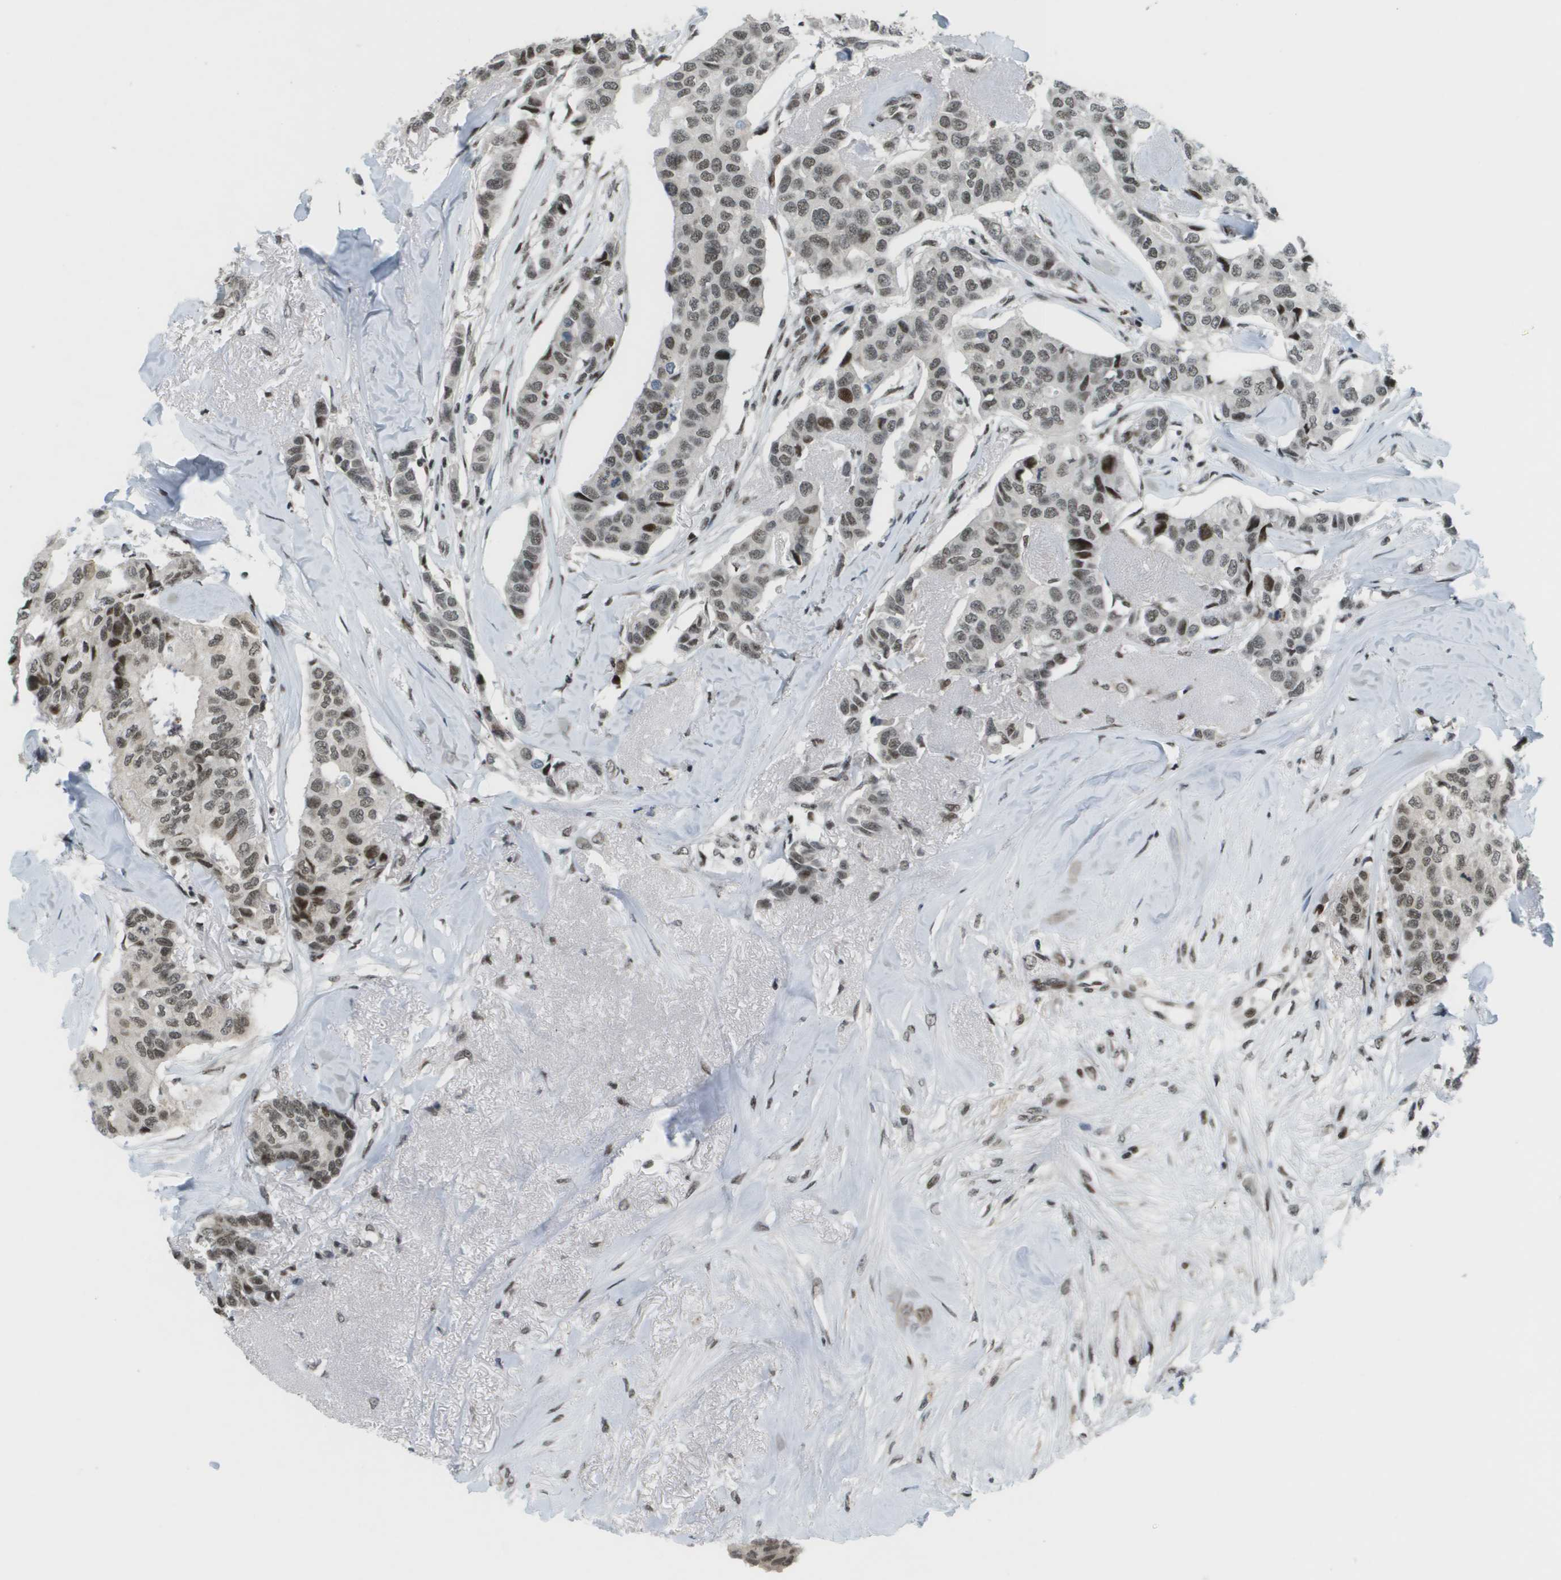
{"staining": {"intensity": "weak", "quantity": ">75%", "location": "nuclear"}, "tissue": "breast cancer", "cell_type": "Tumor cells", "image_type": "cancer", "snomed": [{"axis": "morphology", "description": "Duct carcinoma"}, {"axis": "topography", "description": "Breast"}], "caption": "The photomicrograph reveals immunohistochemical staining of invasive ductal carcinoma (breast). There is weak nuclear positivity is seen in about >75% of tumor cells. The staining is performed using DAB (3,3'-diaminobenzidine) brown chromogen to label protein expression. The nuclei are counter-stained blue using hematoxylin.", "gene": "IRF7", "patient": {"sex": "female", "age": 80}}